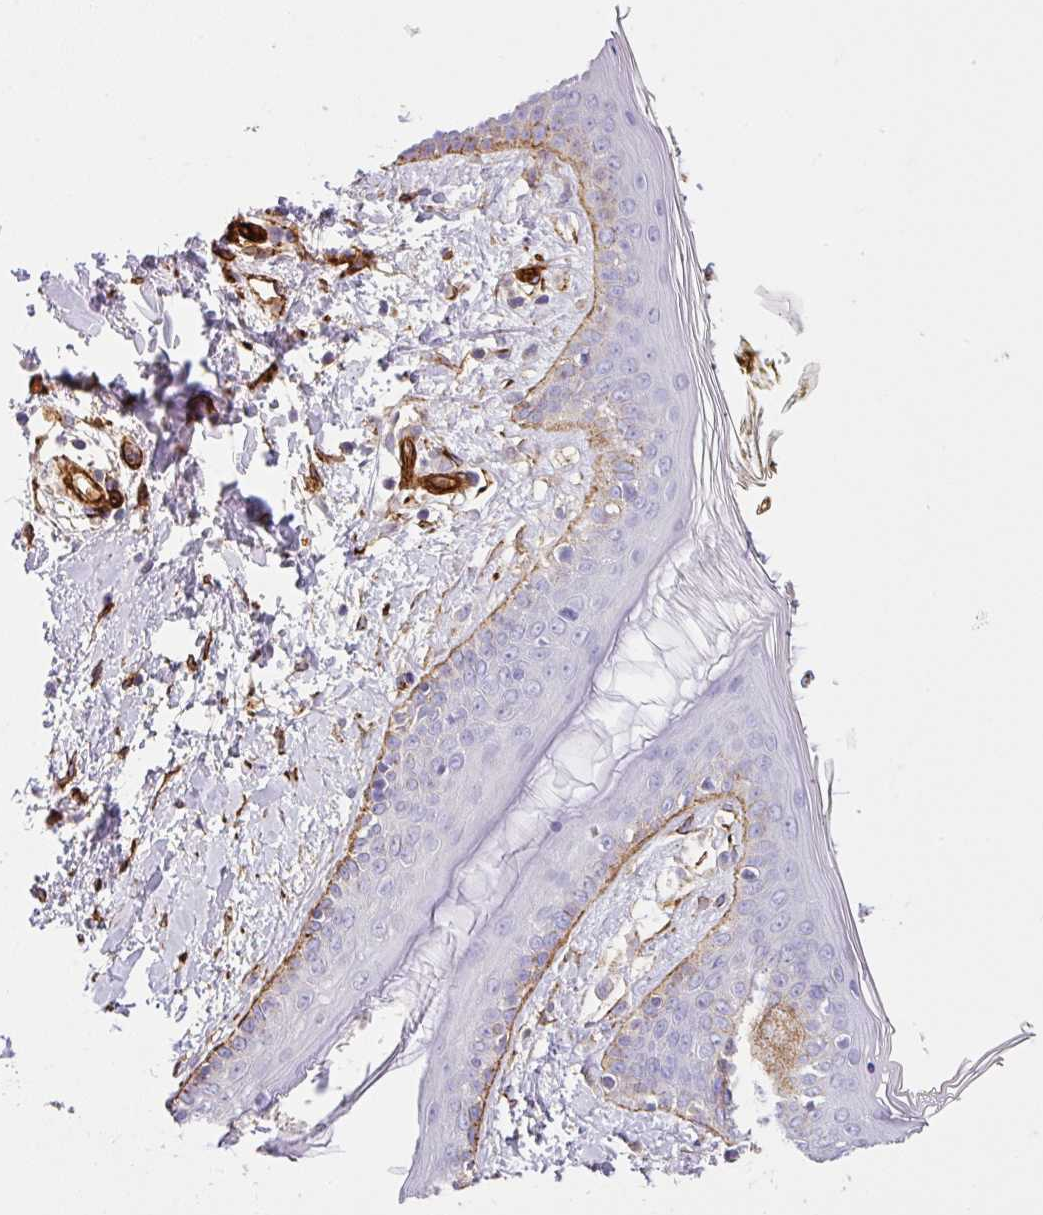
{"staining": {"intensity": "strong", "quantity": ">75%", "location": "cytoplasmic/membranous"}, "tissue": "skin", "cell_type": "Fibroblasts", "image_type": "normal", "snomed": [{"axis": "morphology", "description": "Normal tissue, NOS"}, {"axis": "topography", "description": "Skin"}], "caption": "An immunohistochemistry (IHC) micrograph of unremarkable tissue is shown. Protein staining in brown shows strong cytoplasmic/membranous positivity in skin within fibroblasts.", "gene": "SLC25A17", "patient": {"sex": "female", "age": 34}}